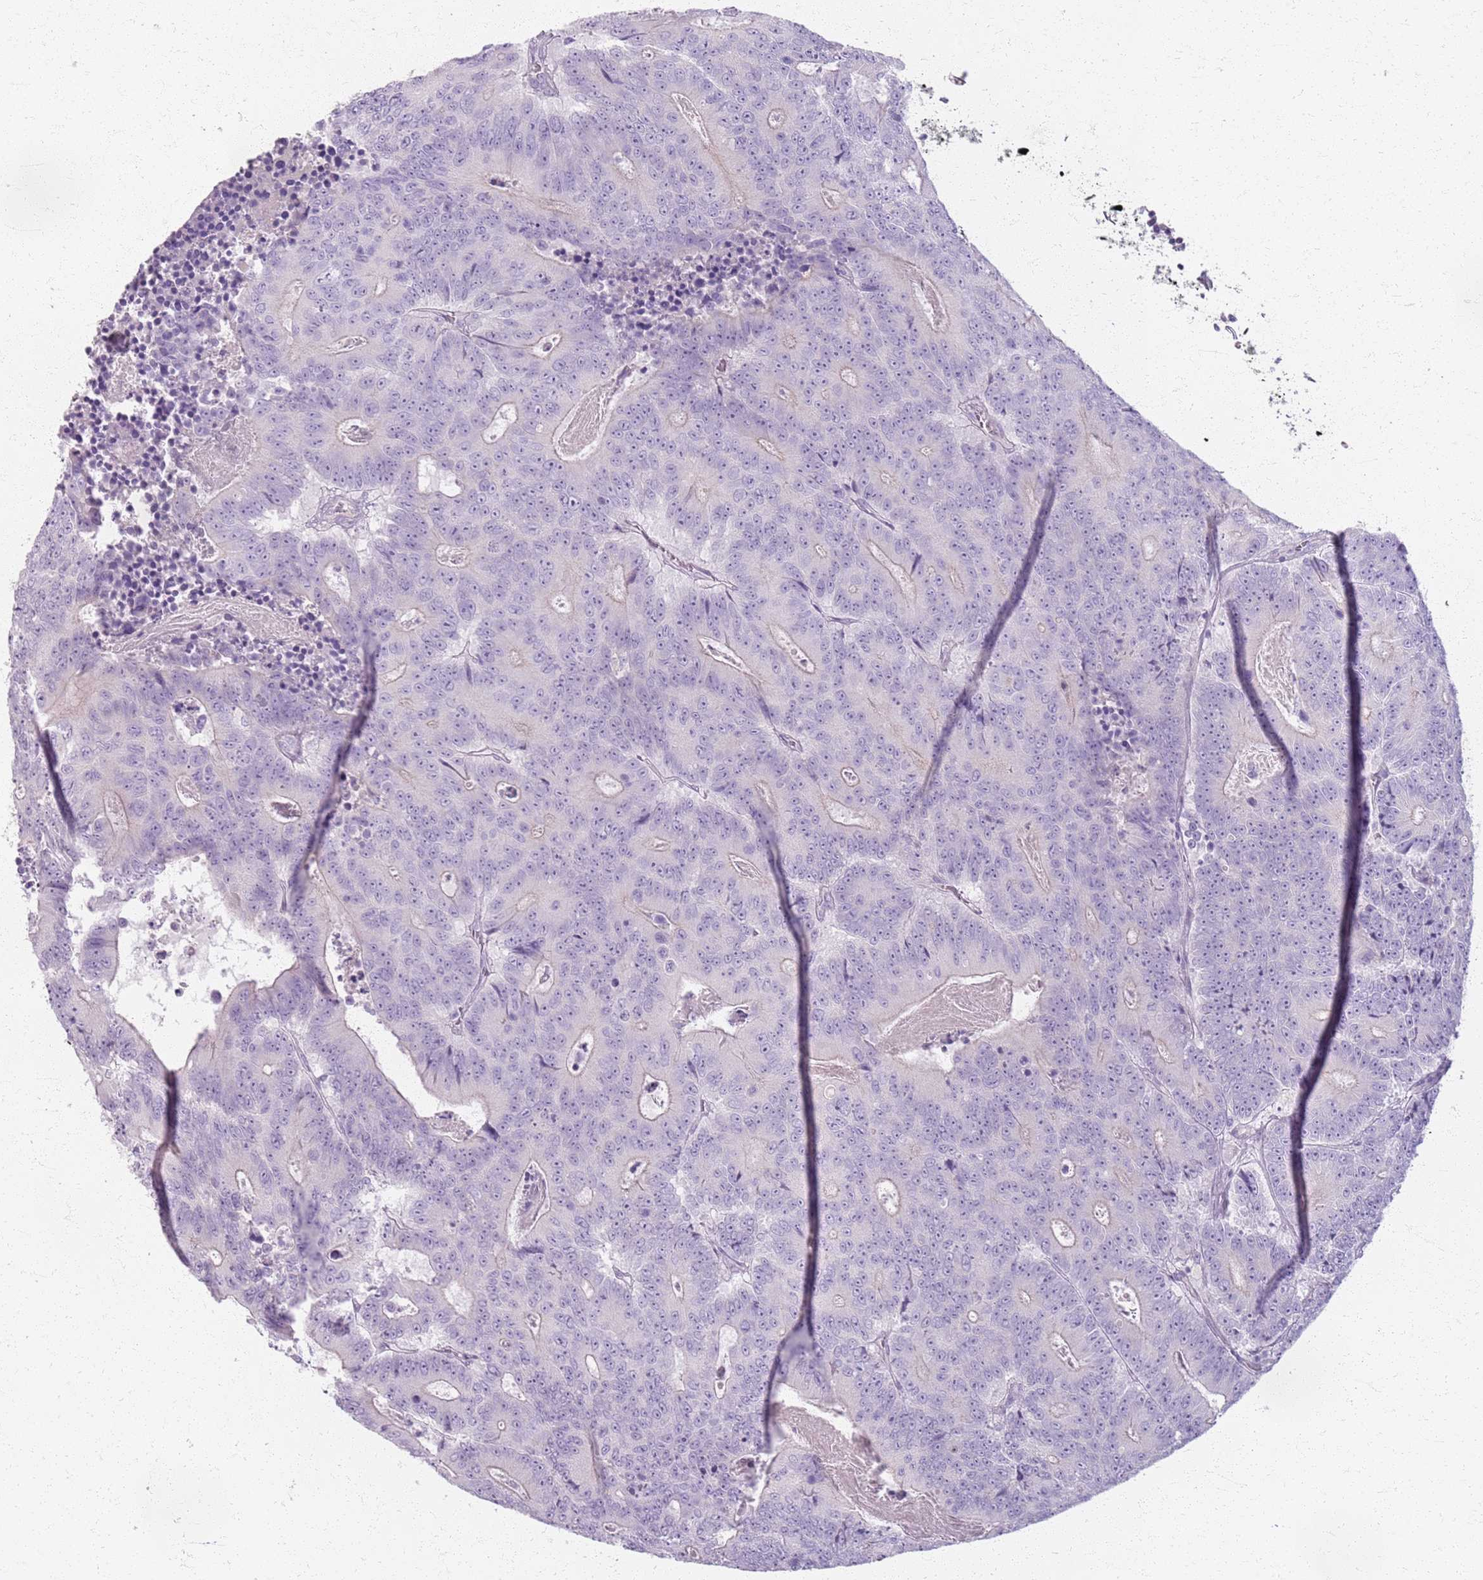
{"staining": {"intensity": "negative", "quantity": "none", "location": "none"}, "tissue": "colorectal cancer", "cell_type": "Tumor cells", "image_type": "cancer", "snomed": [{"axis": "morphology", "description": "Adenocarcinoma, NOS"}, {"axis": "topography", "description": "Colon"}], "caption": "High power microscopy histopathology image of an immunohistochemistry image of colorectal adenocarcinoma, revealing no significant expression in tumor cells. The staining is performed using DAB brown chromogen with nuclei counter-stained in using hematoxylin.", "gene": "CSRP3", "patient": {"sex": "male", "age": 83}}